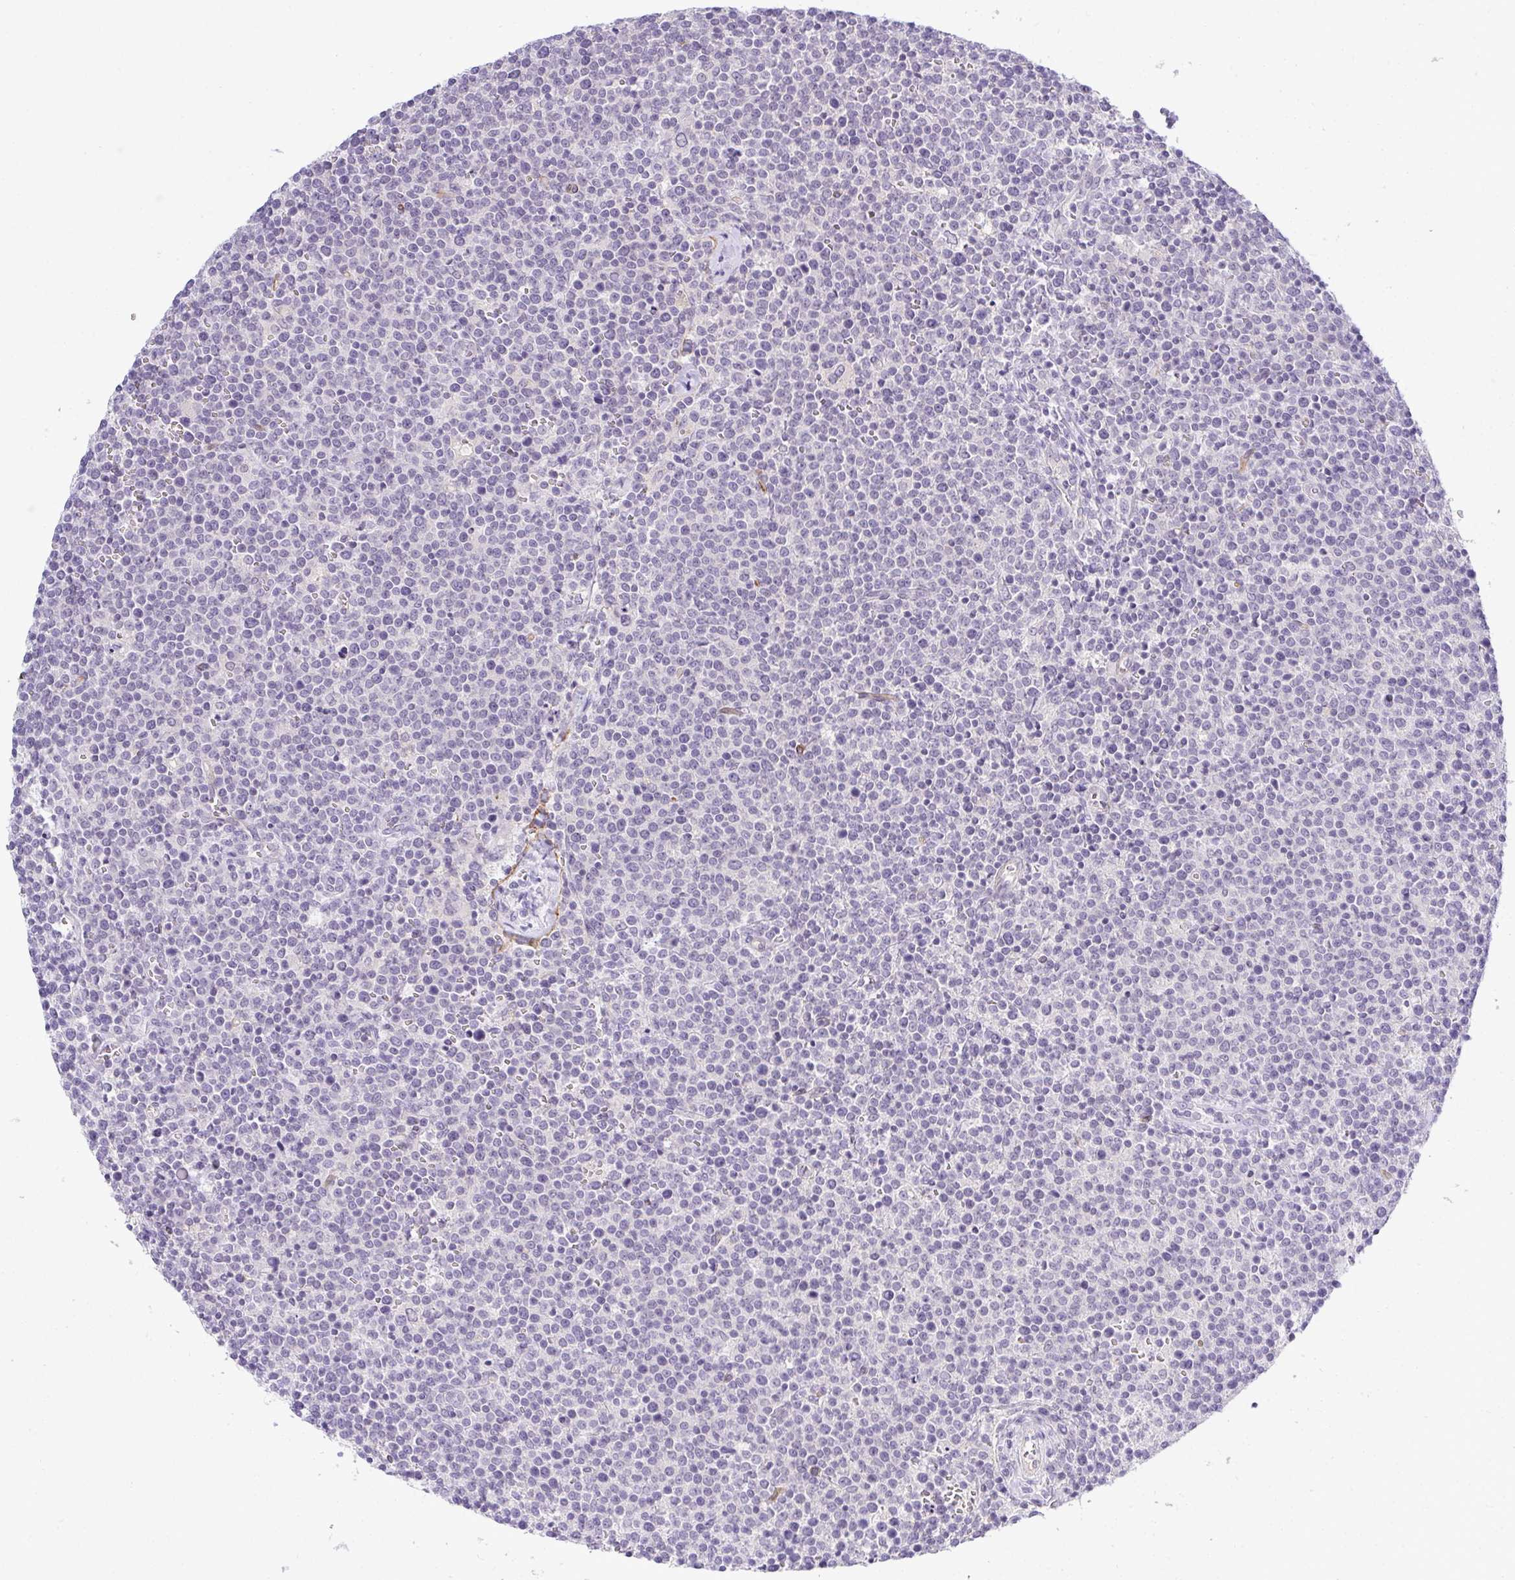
{"staining": {"intensity": "negative", "quantity": "none", "location": "none"}, "tissue": "lymphoma", "cell_type": "Tumor cells", "image_type": "cancer", "snomed": [{"axis": "morphology", "description": "Malignant lymphoma, non-Hodgkin's type, High grade"}, {"axis": "topography", "description": "Lymph node"}], "caption": "Tumor cells show no significant staining in lymphoma.", "gene": "TMEM82", "patient": {"sex": "male", "age": 61}}